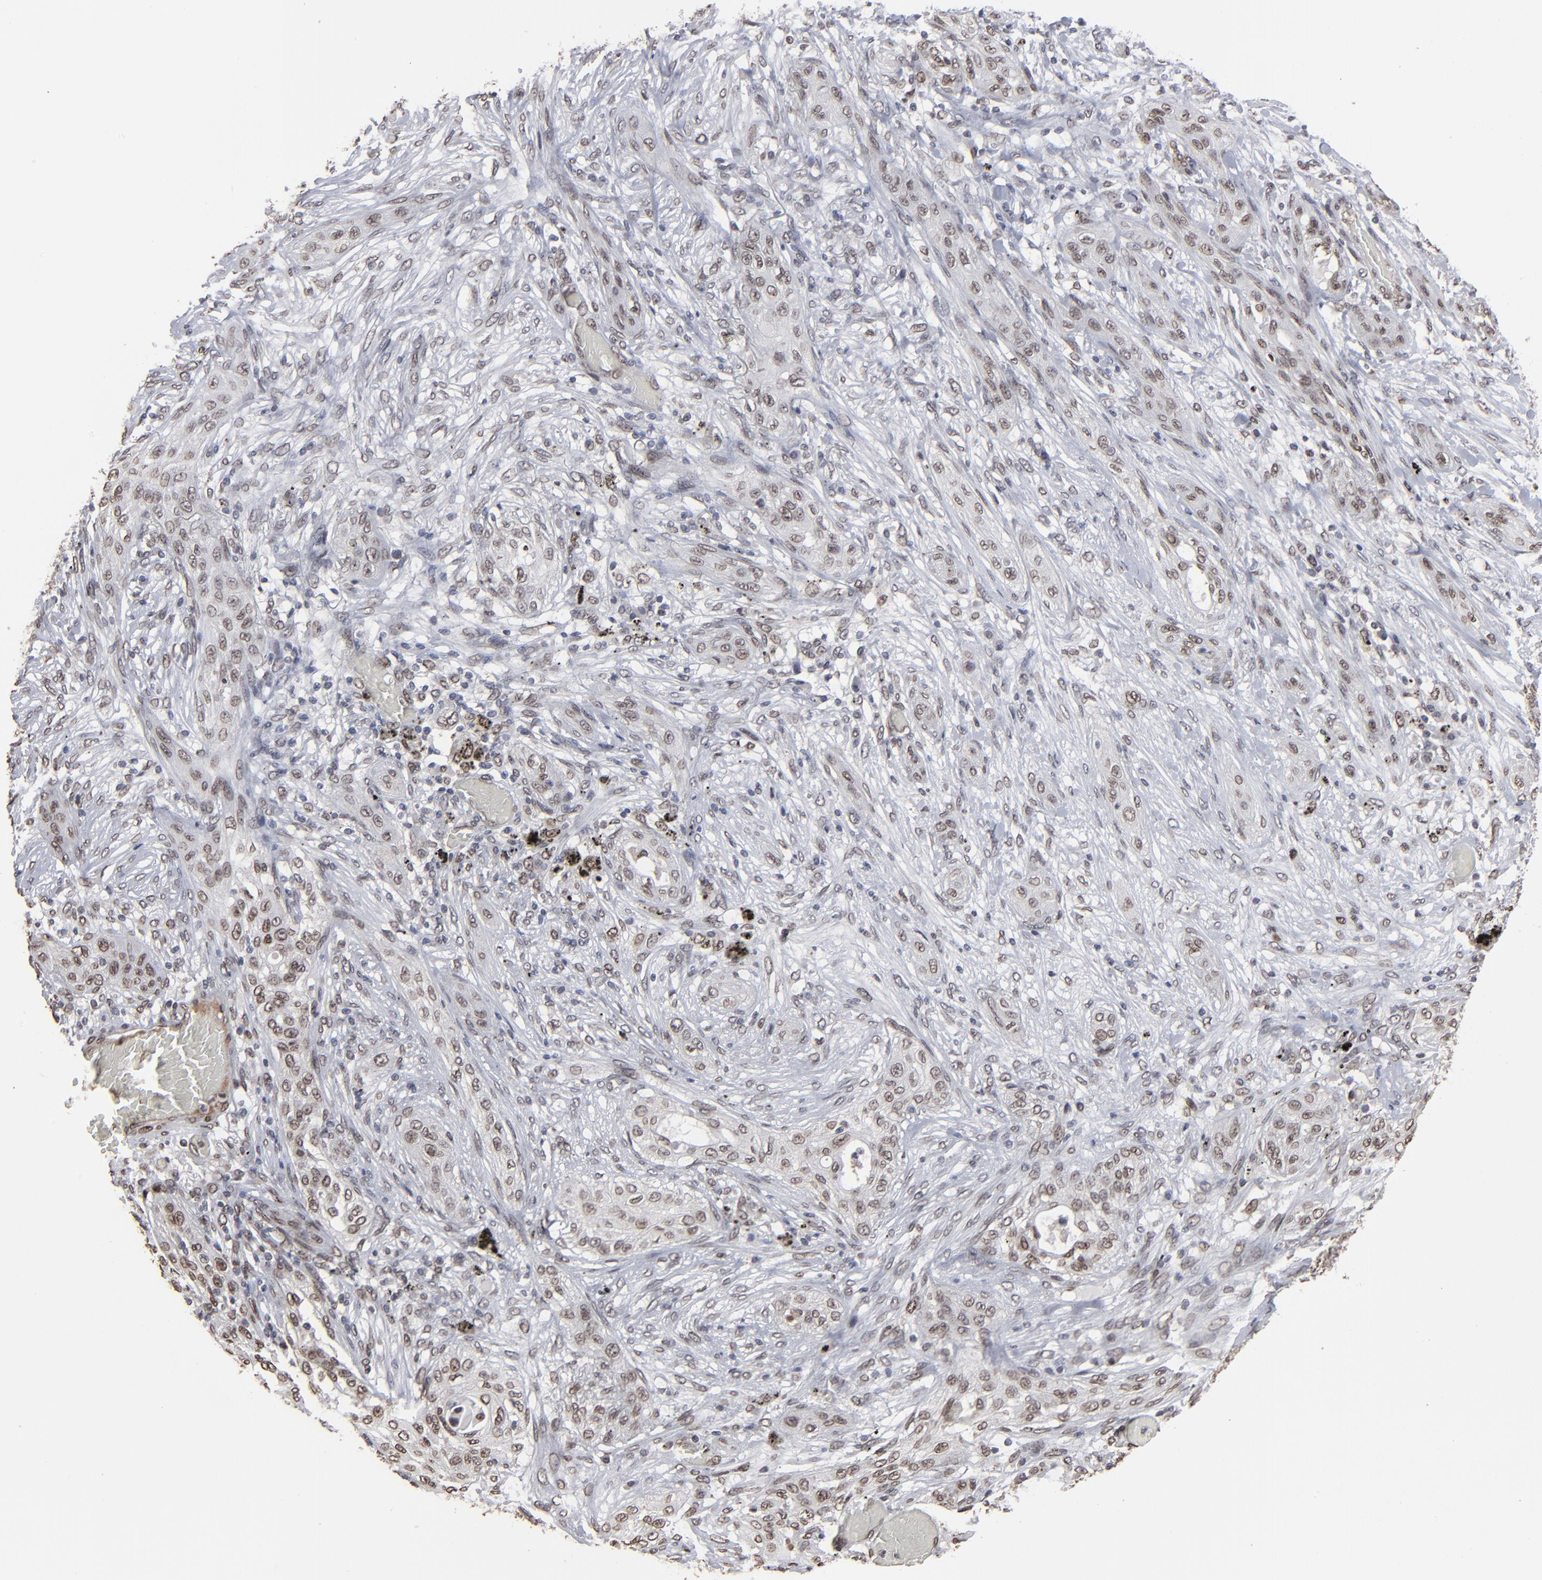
{"staining": {"intensity": "weak", "quantity": "25%-75%", "location": "nuclear"}, "tissue": "lung cancer", "cell_type": "Tumor cells", "image_type": "cancer", "snomed": [{"axis": "morphology", "description": "Squamous cell carcinoma, NOS"}, {"axis": "topography", "description": "Lung"}], "caption": "The micrograph exhibits immunohistochemical staining of lung squamous cell carcinoma. There is weak nuclear expression is present in approximately 25%-75% of tumor cells.", "gene": "BAZ1A", "patient": {"sex": "female", "age": 47}}